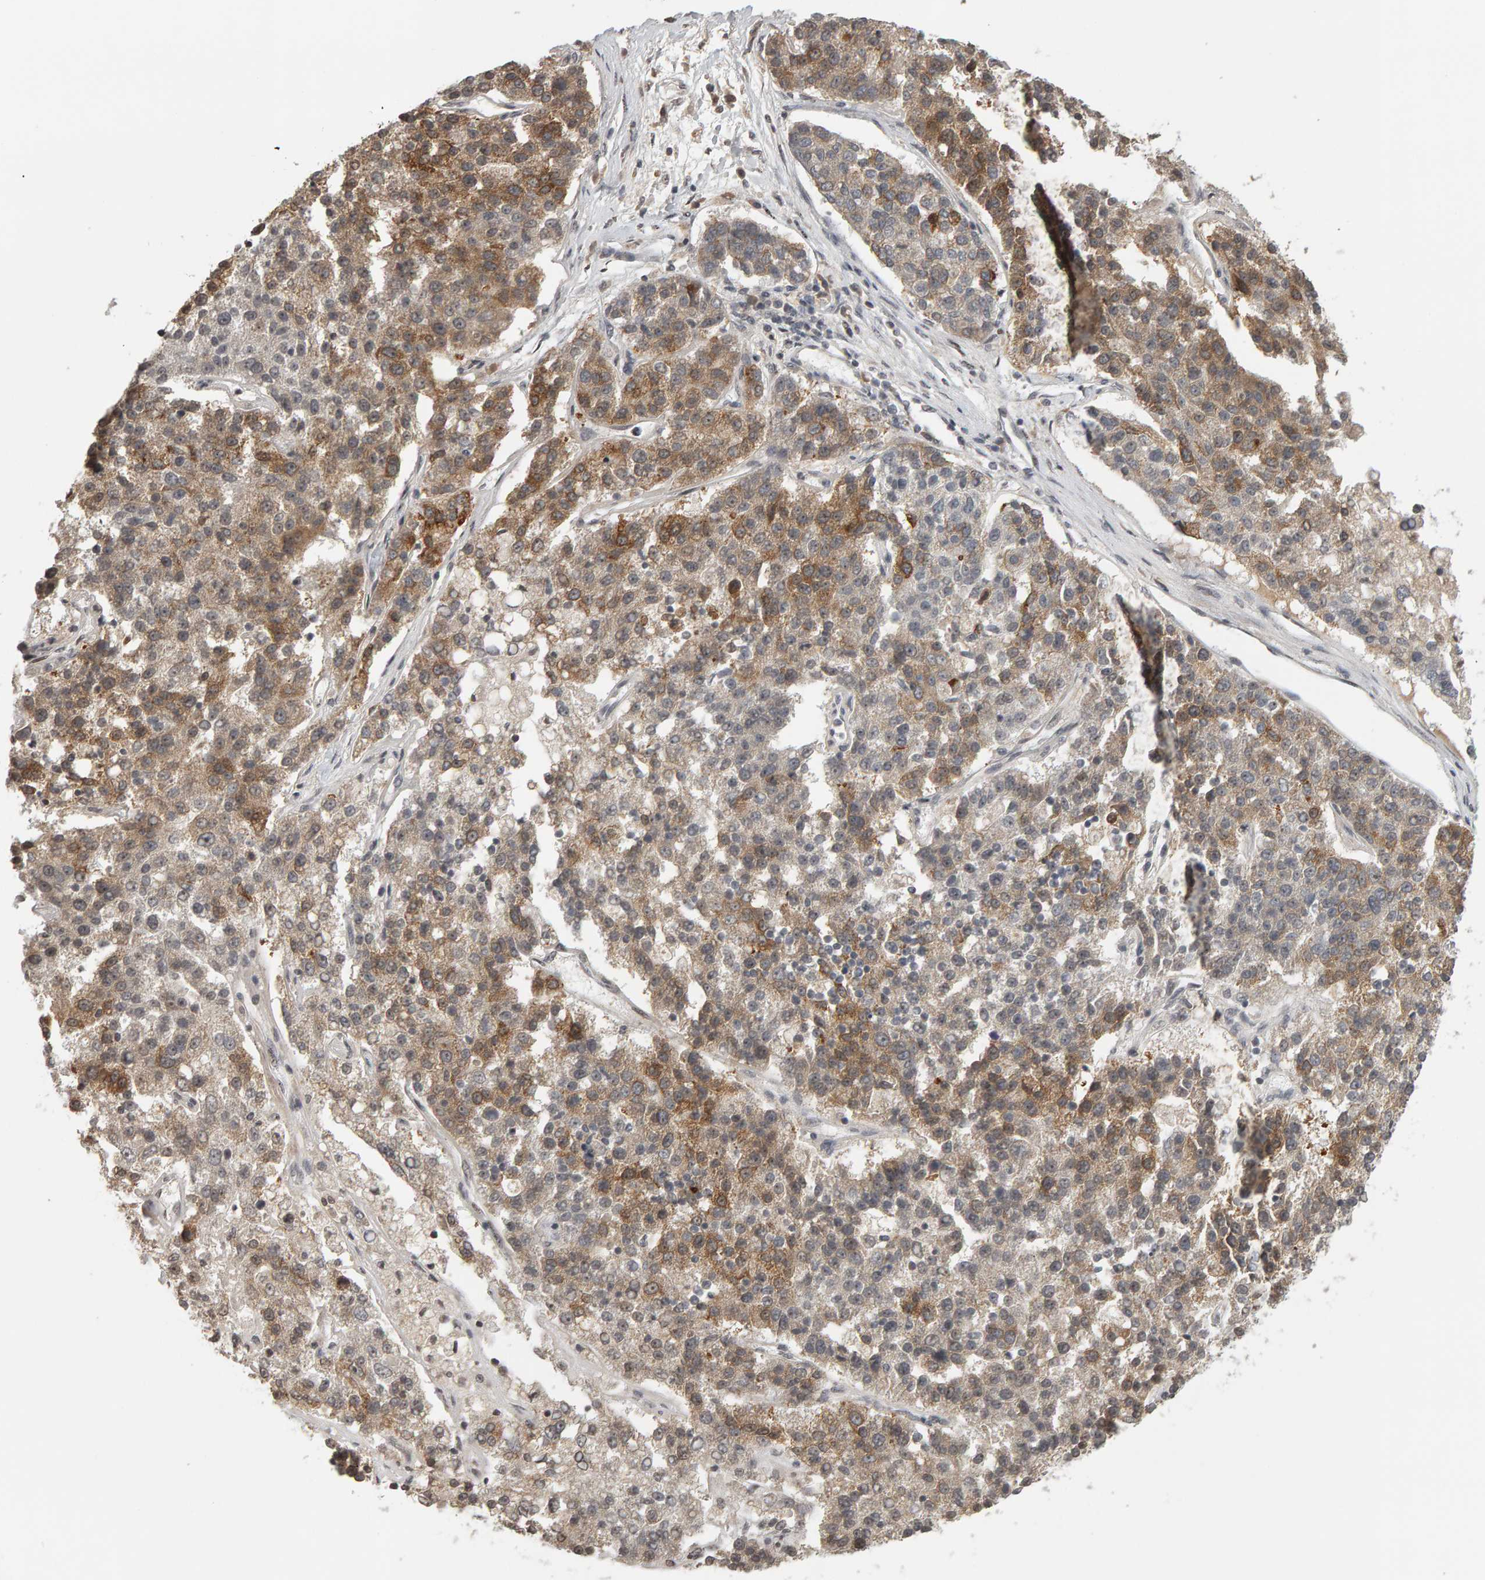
{"staining": {"intensity": "moderate", "quantity": "25%-75%", "location": "cytoplasmic/membranous"}, "tissue": "pancreatic cancer", "cell_type": "Tumor cells", "image_type": "cancer", "snomed": [{"axis": "morphology", "description": "Adenocarcinoma, NOS"}, {"axis": "topography", "description": "Pancreas"}], "caption": "Immunohistochemical staining of pancreatic cancer demonstrates medium levels of moderate cytoplasmic/membranous protein staining in about 25%-75% of tumor cells. Immunohistochemistry stains the protein in brown and the nuclei are stained blue.", "gene": "TRAM1", "patient": {"sex": "female", "age": 61}}